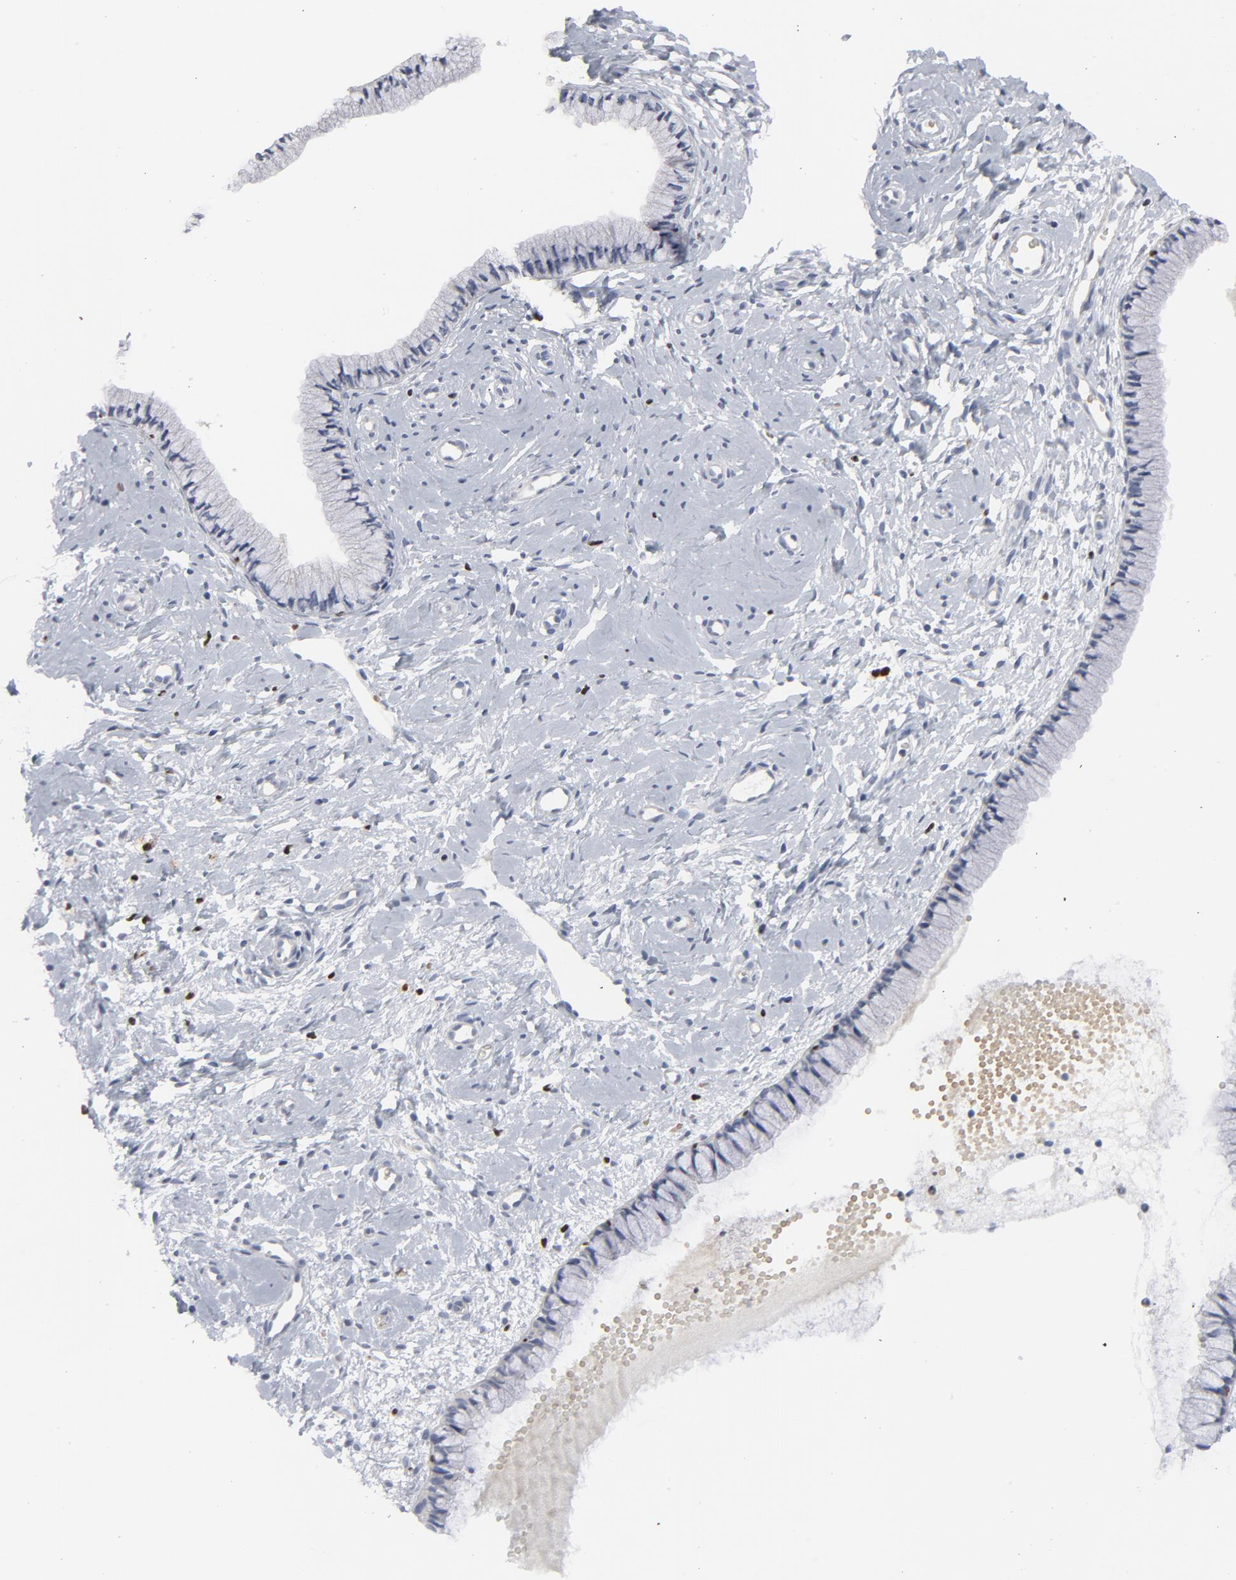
{"staining": {"intensity": "negative", "quantity": "none", "location": "none"}, "tissue": "cervix", "cell_type": "Glandular cells", "image_type": "normal", "snomed": [{"axis": "morphology", "description": "Normal tissue, NOS"}, {"axis": "topography", "description": "Cervix"}], "caption": "An immunohistochemistry micrograph of normal cervix is shown. There is no staining in glandular cells of cervix. (DAB (3,3'-diaminobenzidine) immunohistochemistry (IHC), high magnification).", "gene": "SPI1", "patient": {"sex": "female", "age": 46}}